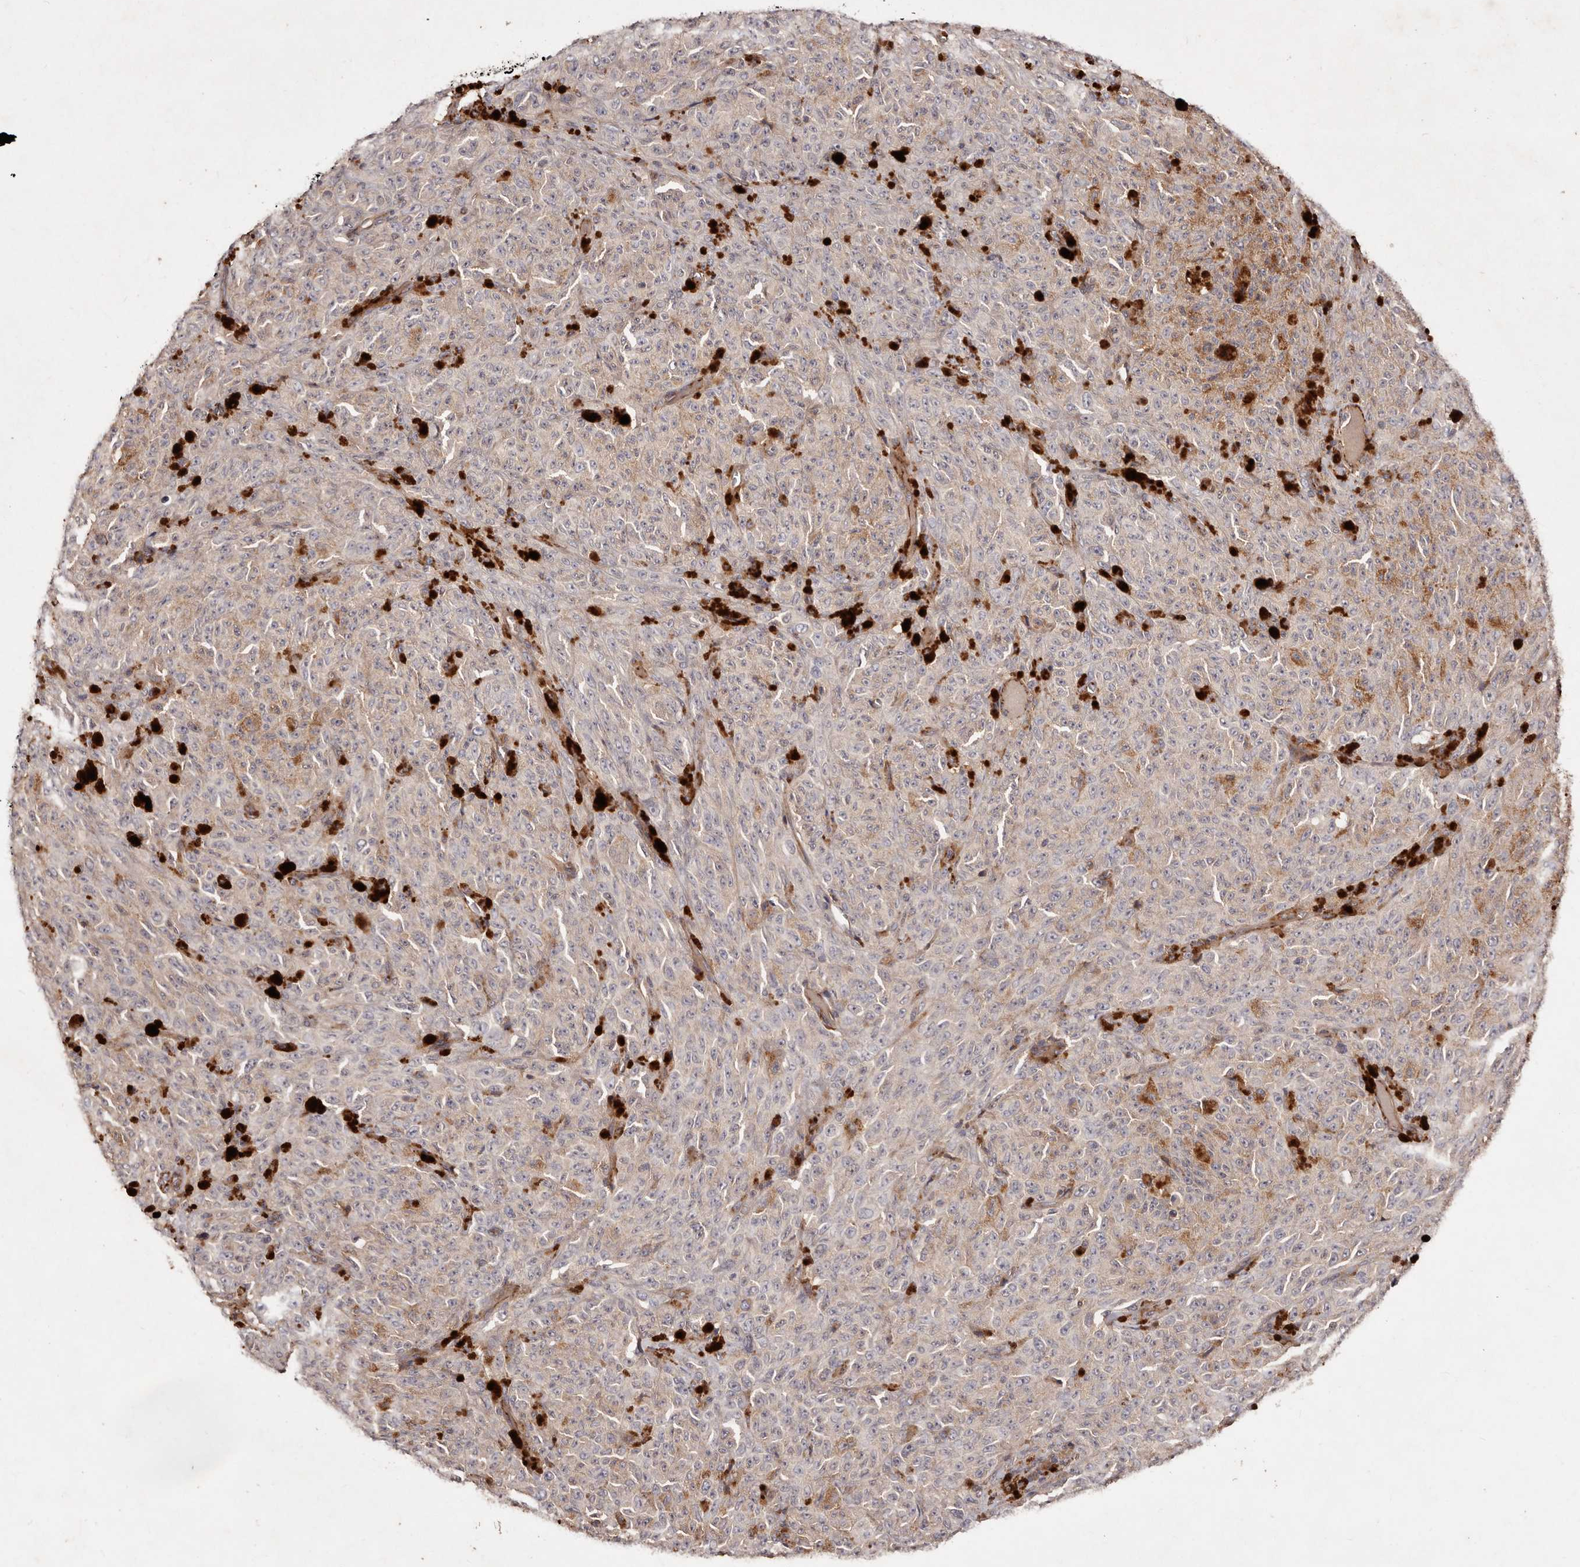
{"staining": {"intensity": "weak", "quantity": "<25%", "location": "cytoplasmic/membranous"}, "tissue": "melanoma", "cell_type": "Tumor cells", "image_type": "cancer", "snomed": [{"axis": "morphology", "description": "Malignant melanoma, NOS"}, {"axis": "topography", "description": "Skin"}], "caption": "DAB (3,3'-diaminobenzidine) immunohistochemical staining of human malignant melanoma demonstrates no significant expression in tumor cells.", "gene": "CCL14", "patient": {"sex": "female", "age": 82}}